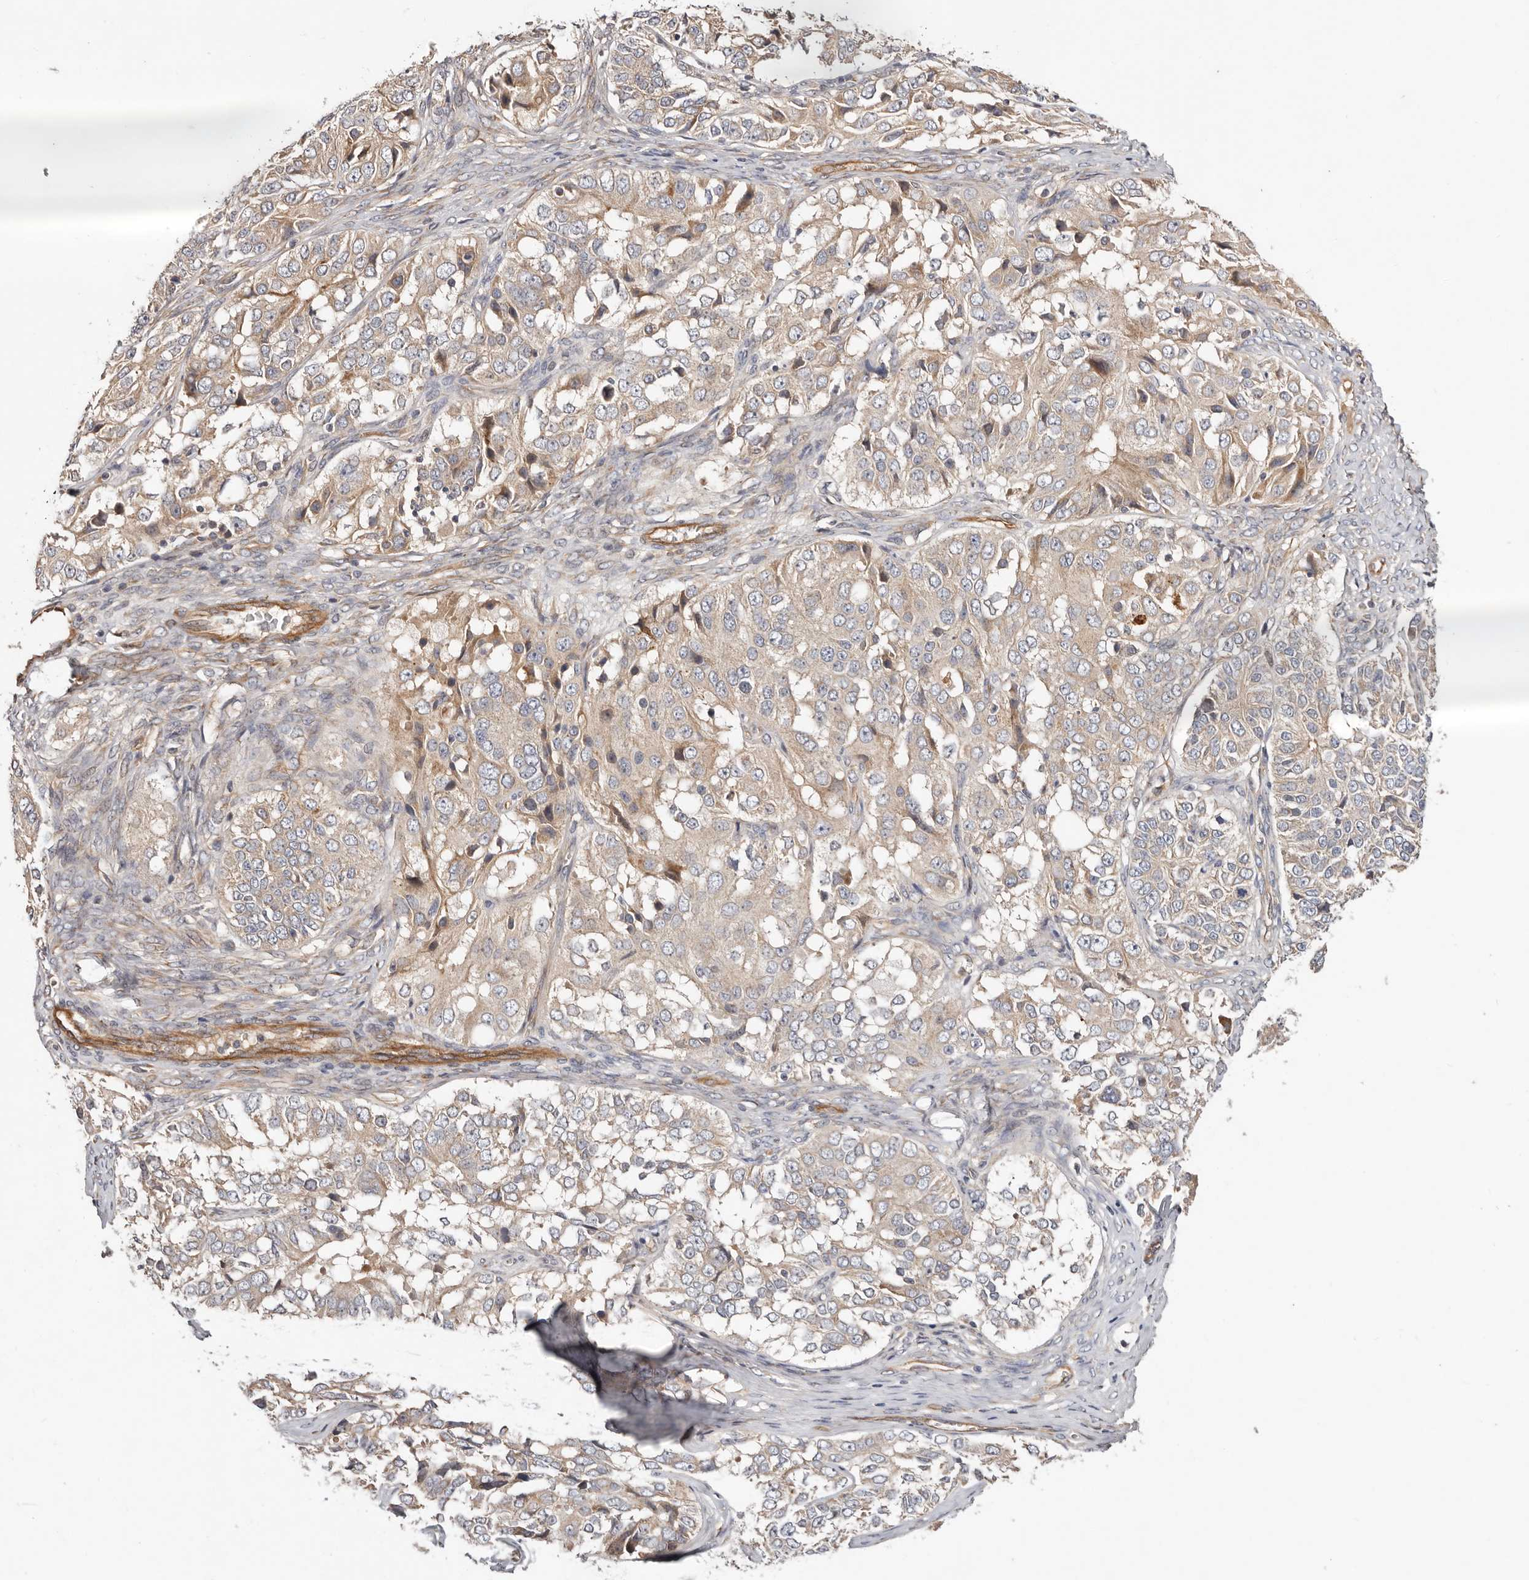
{"staining": {"intensity": "weak", "quantity": "<25%", "location": "cytoplasmic/membranous"}, "tissue": "ovarian cancer", "cell_type": "Tumor cells", "image_type": "cancer", "snomed": [{"axis": "morphology", "description": "Carcinoma, endometroid"}, {"axis": "topography", "description": "Ovary"}], "caption": "Tumor cells are negative for brown protein staining in endometroid carcinoma (ovarian).", "gene": "MACF1", "patient": {"sex": "female", "age": 51}}